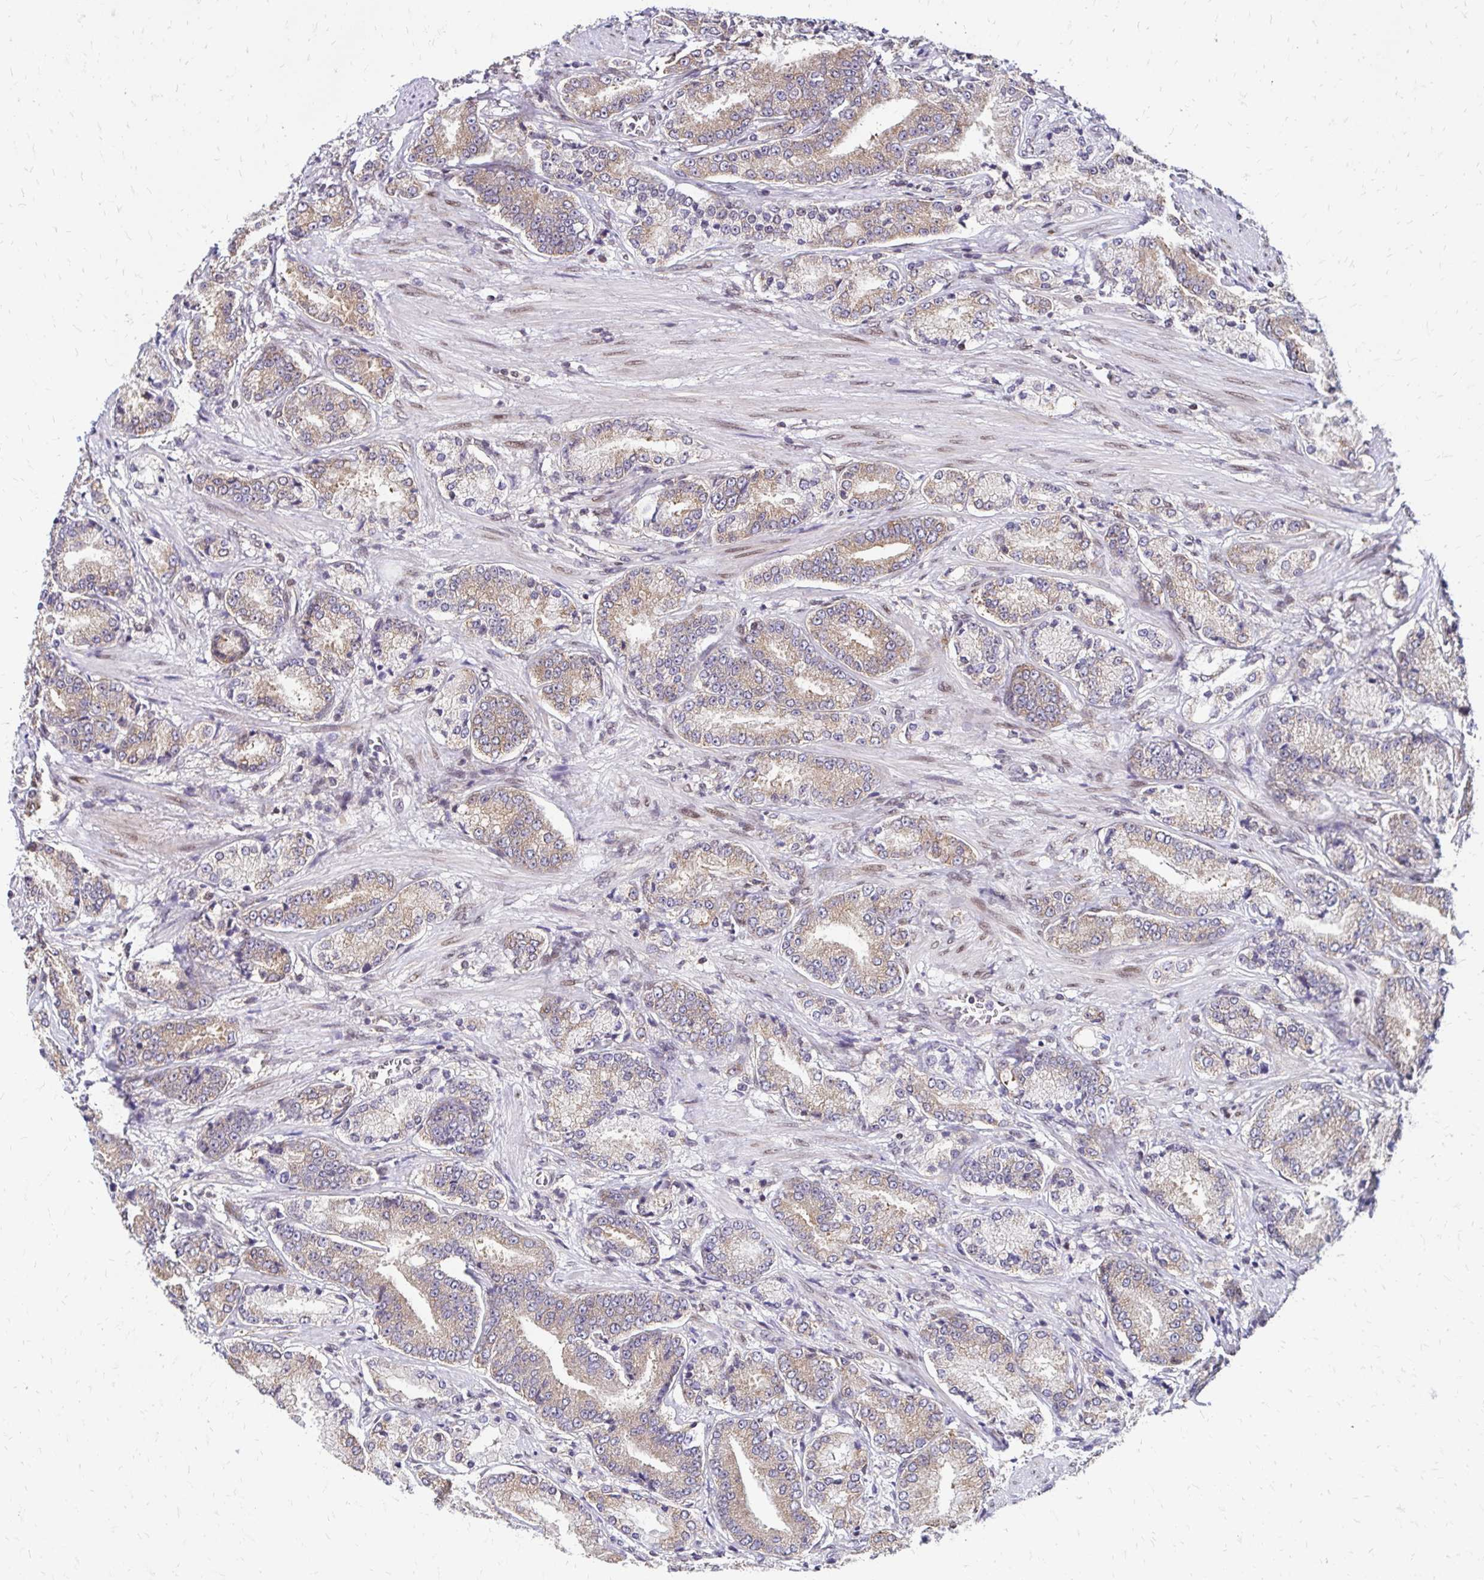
{"staining": {"intensity": "weak", "quantity": "<25%", "location": "cytoplasmic/membranous"}, "tissue": "prostate cancer", "cell_type": "Tumor cells", "image_type": "cancer", "snomed": [{"axis": "morphology", "description": "Adenocarcinoma, High grade"}, {"axis": "topography", "description": "Prostate and seminal vesicle, NOS"}], "caption": "Immunohistochemistry photomicrograph of neoplastic tissue: prostate cancer stained with DAB (3,3'-diaminobenzidine) displays no significant protein positivity in tumor cells.", "gene": "CBX7", "patient": {"sex": "male", "age": 61}}